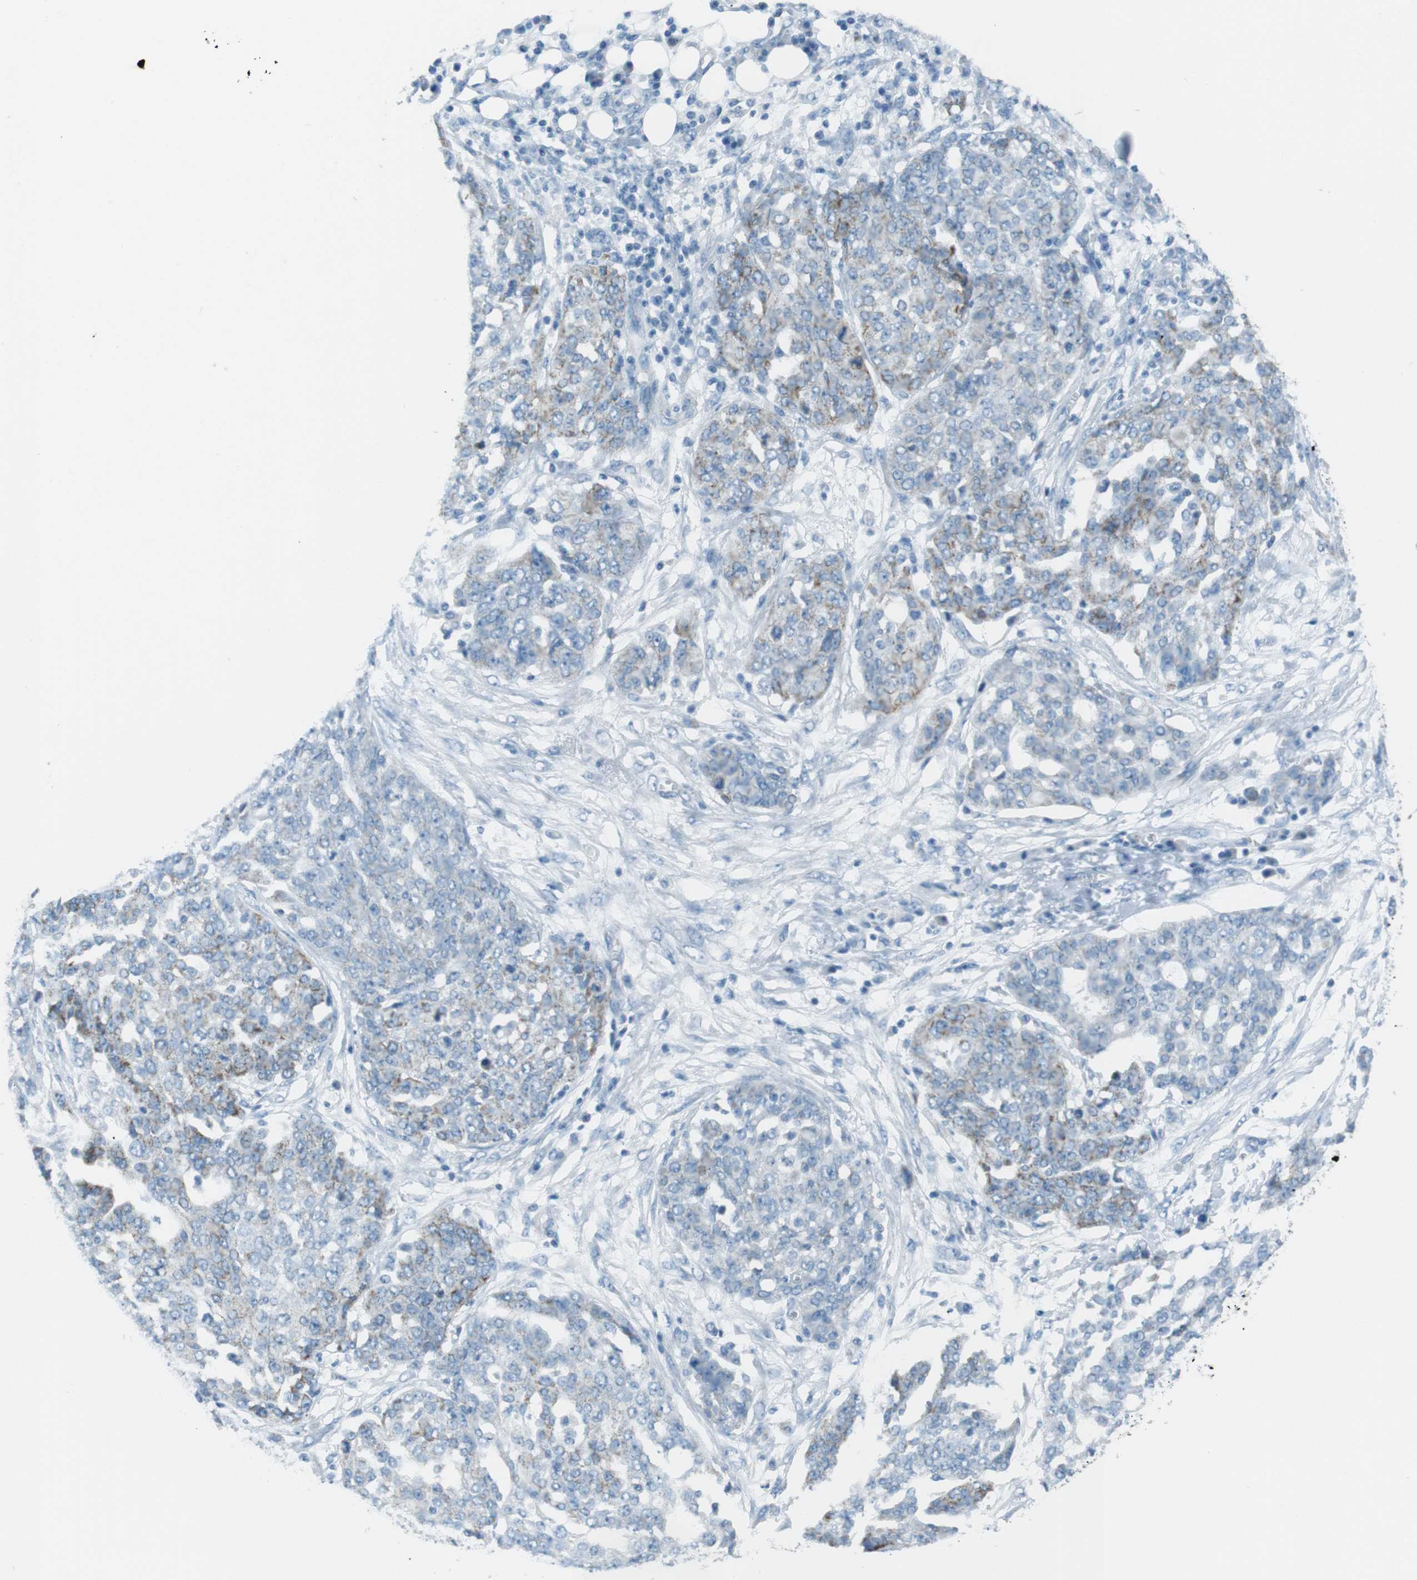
{"staining": {"intensity": "weak", "quantity": "<25%", "location": "cytoplasmic/membranous"}, "tissue": "ovarian cancer", "cell_type": "Tumor cells", "image_type": "cancer", "snomed": [{"axis": "morphology", "description": "Cystadenocarcinoma, serous, NOS"}, {"axis": "topography", "description": "Soft tissue"}, {"axis": "topography", "description": "Ovary"}], "caption": "IHC of human ovarian serous cystadenocarcinoma displays no expression in tumor cells.", "gene": "DNAJA3", "patient": {"sex": "female", "age": 57}}